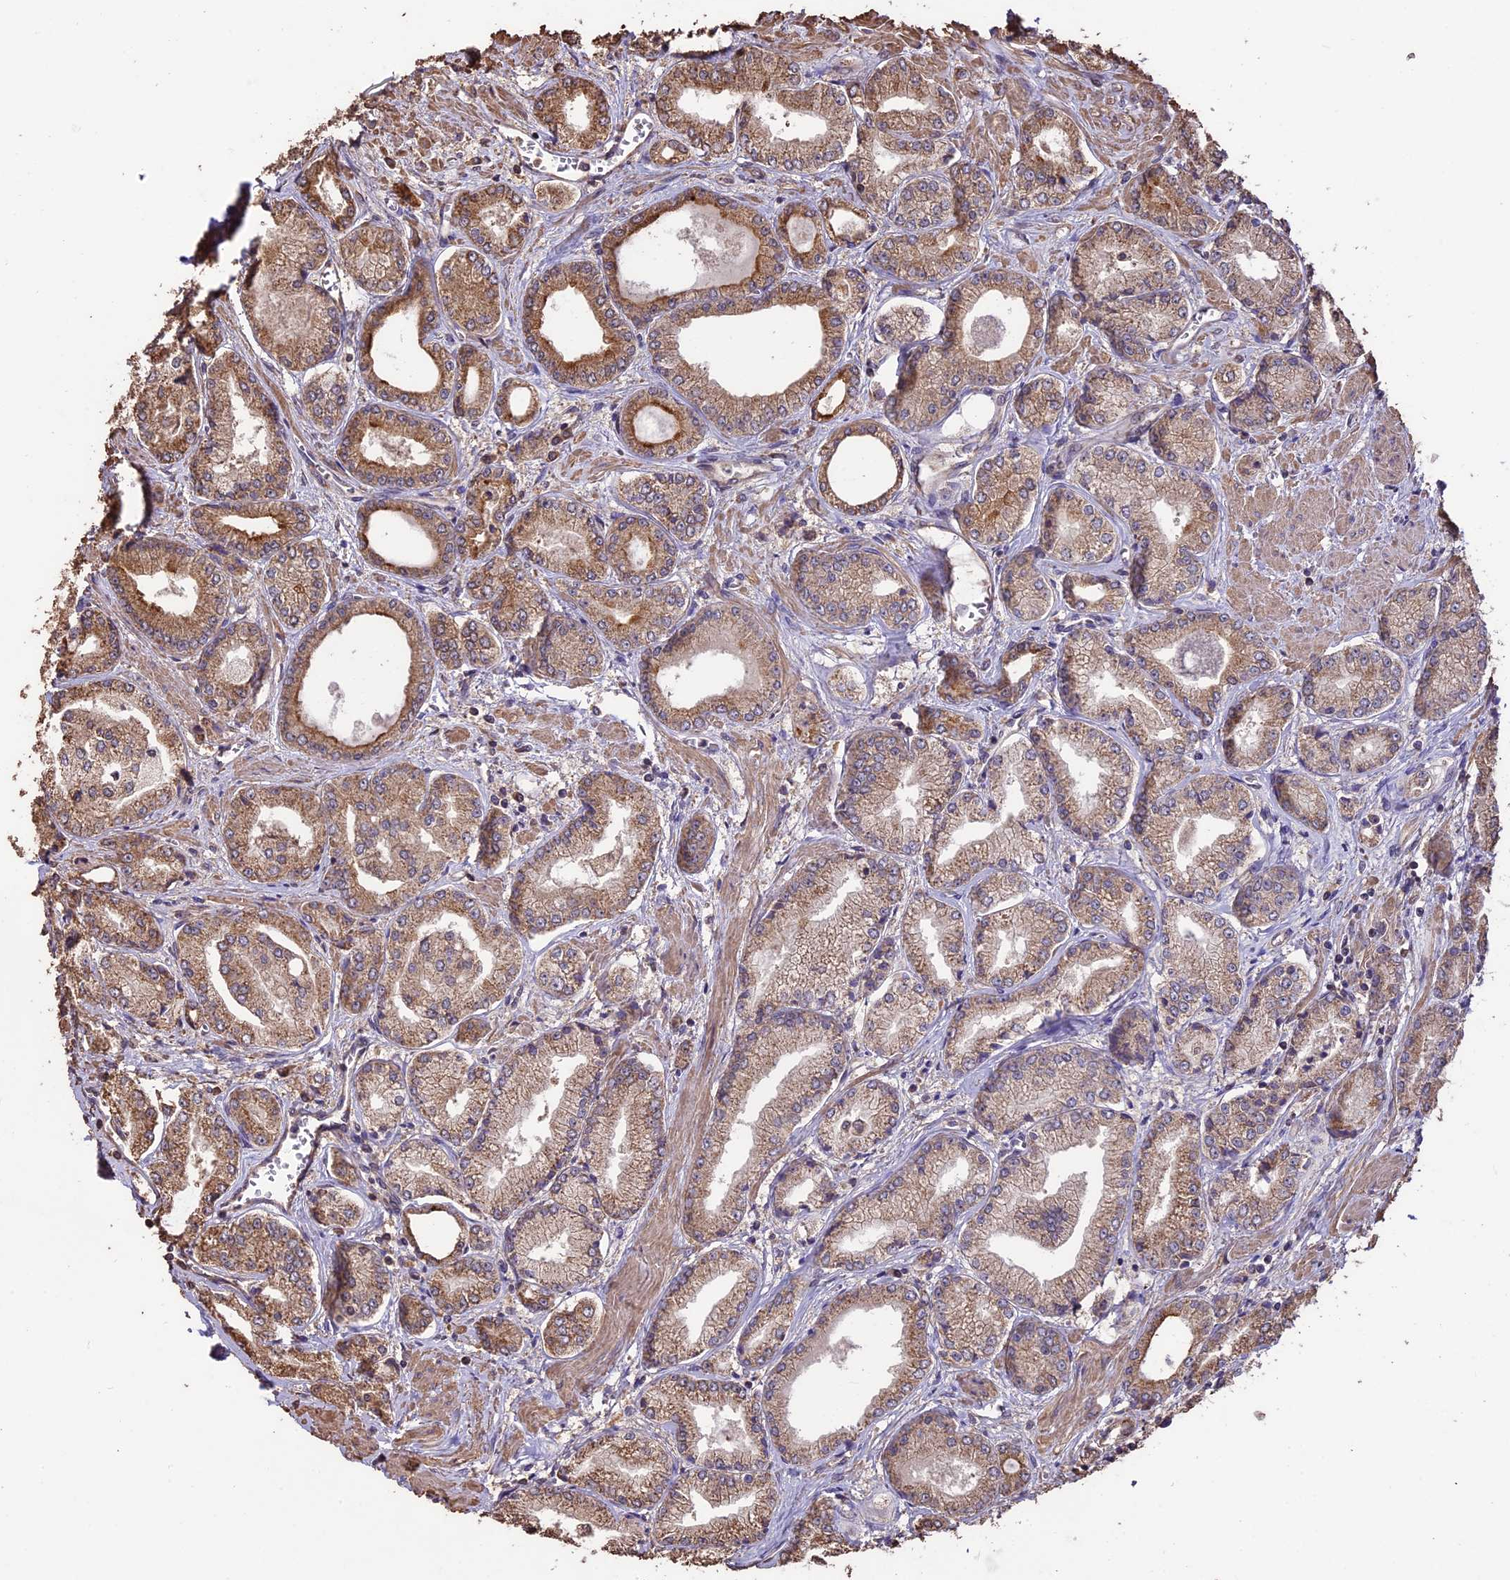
{"staining": {"intensity": "moderate", "quantity": ">75%", "location": "cytoplasmic/membranous"}, "tissue": "prostate cancer", "cell_type": "Tumor cells", "image_type": "cancer", "snomed": [{"axis": "morphology", "description": "Adenocarcinoma, Low grade"}, {"axis": "topography", "description": "Prostate"}], "caption": "Approximately >75% of tumor cells in prostate adenocarcinoma (low-grade) reveal moderate cytoplasmic/membranous protein expression as visualized by brown immunohistochemical staining.", "gene": "PGPEP1L", "patient": {"sex": "male", "age": 60}}